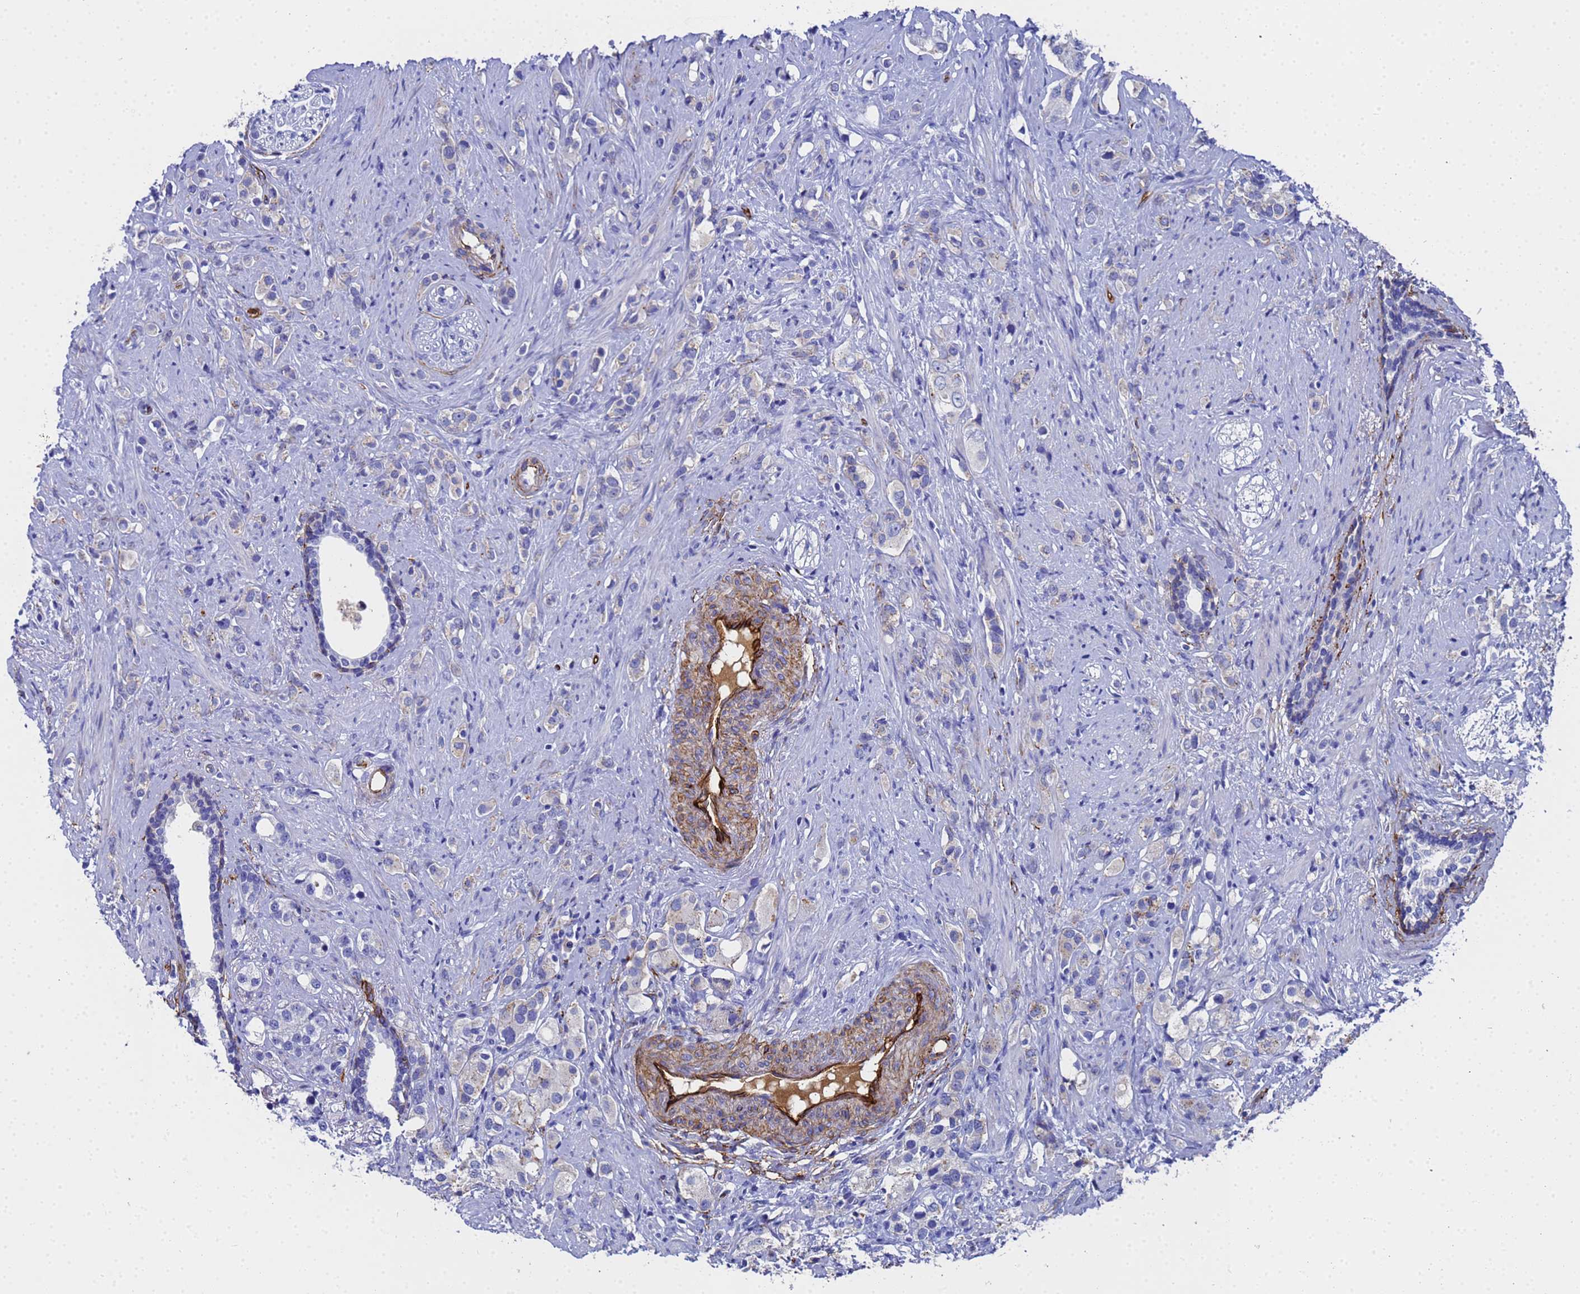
{"staining": {"intensity": "negative", "quantity": "none", "location": "none"}, "tissue": "prostate cancer", "cell_type": "Tumor cells", "image_type": "cancer", "snomed": [{"axis": "morphology", "description": "Adenocarcinoma, High grade"}, {"axis": "topography", "description": "Prostate"}], "caption": "Prostate high-grade adenocarcinoma stained for a protein using IHC demonstrates no staining tumor cells.", "gene": "ADIPOQ", "patient": {"sex": "male", "age": 63}}